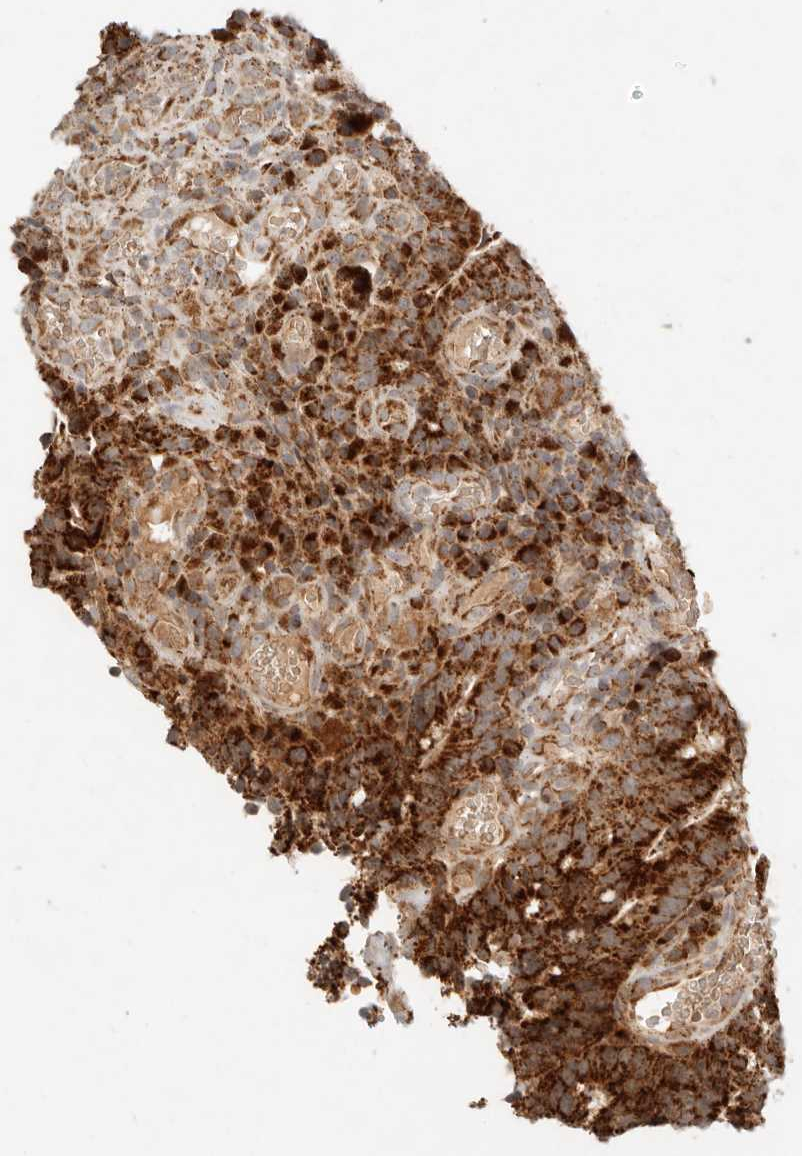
{"staining": {"intensity": "strong", "quantity": ">75%", "location": "cytoplasmic/membranous"}, "tissue": "colorectal cancer", "cell_type": "Tumor cells", "image_type": "cancer", "snomed": [{"axis": "morphology", "description": "Adenocarcinoma, NOS"}, {"axis": "topography", "description": "Colon"}], "caption": "This is a photomicrograph of IHC staining of colorectal cancer (adenocarcinoma), which shows strong staining in the cytoplasmic/membranous of tumor cells.", "gene": "MRPL55", "patient": {"sex": "female", "age": 66}}